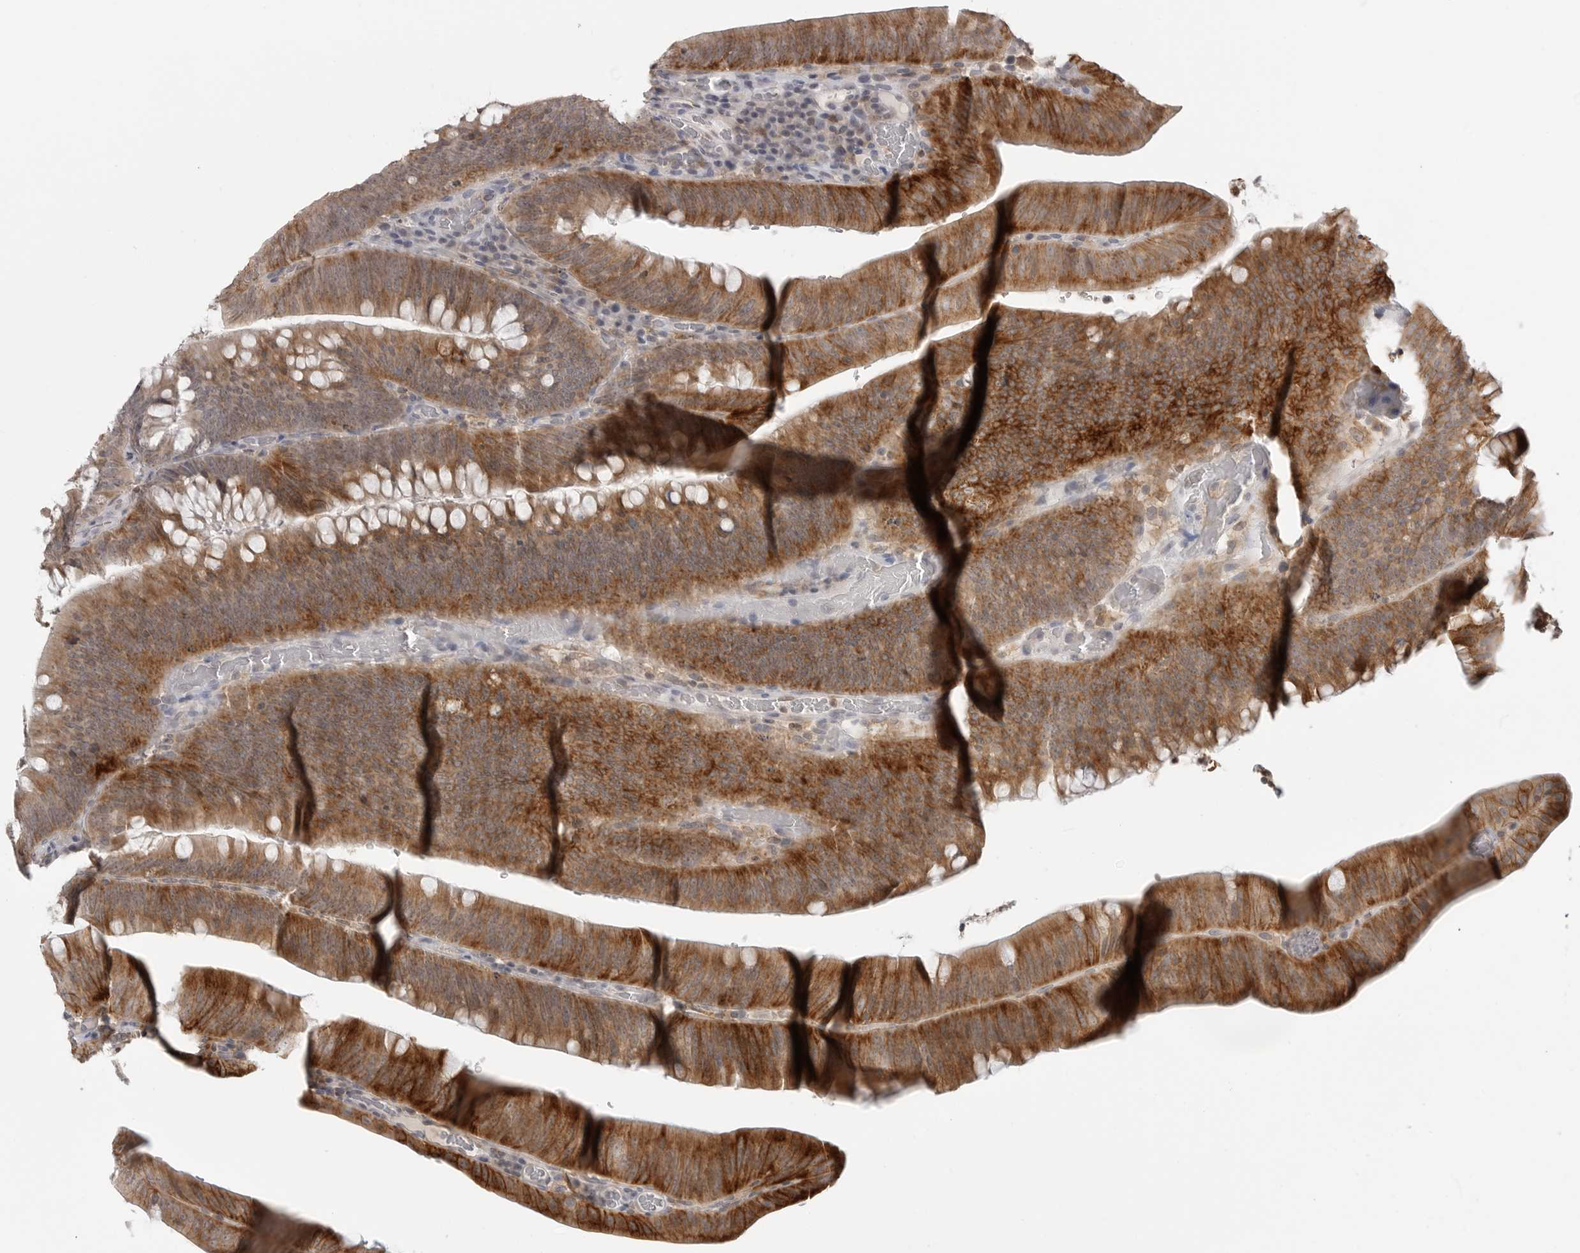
{"staining": {"intensity": "strong", "quantity": ">75%", "location": "cytoplasmic/membranous"}, "tissue": "colorectal cancer", "cell_type": "Tumor cells", "image_type": "cancer", "snomed": [{"axis": "morphology", "description": "Normal tissue, NOS"}, {"axis": "topography", "description": "Colon"}], "caption": "Colorectal cancer stained for a protein shows strong cytoplasmic/membranous positivity in tumor cells.", "gene": "IFNGR1", "patient": {"sex": "female", "age": 82}}